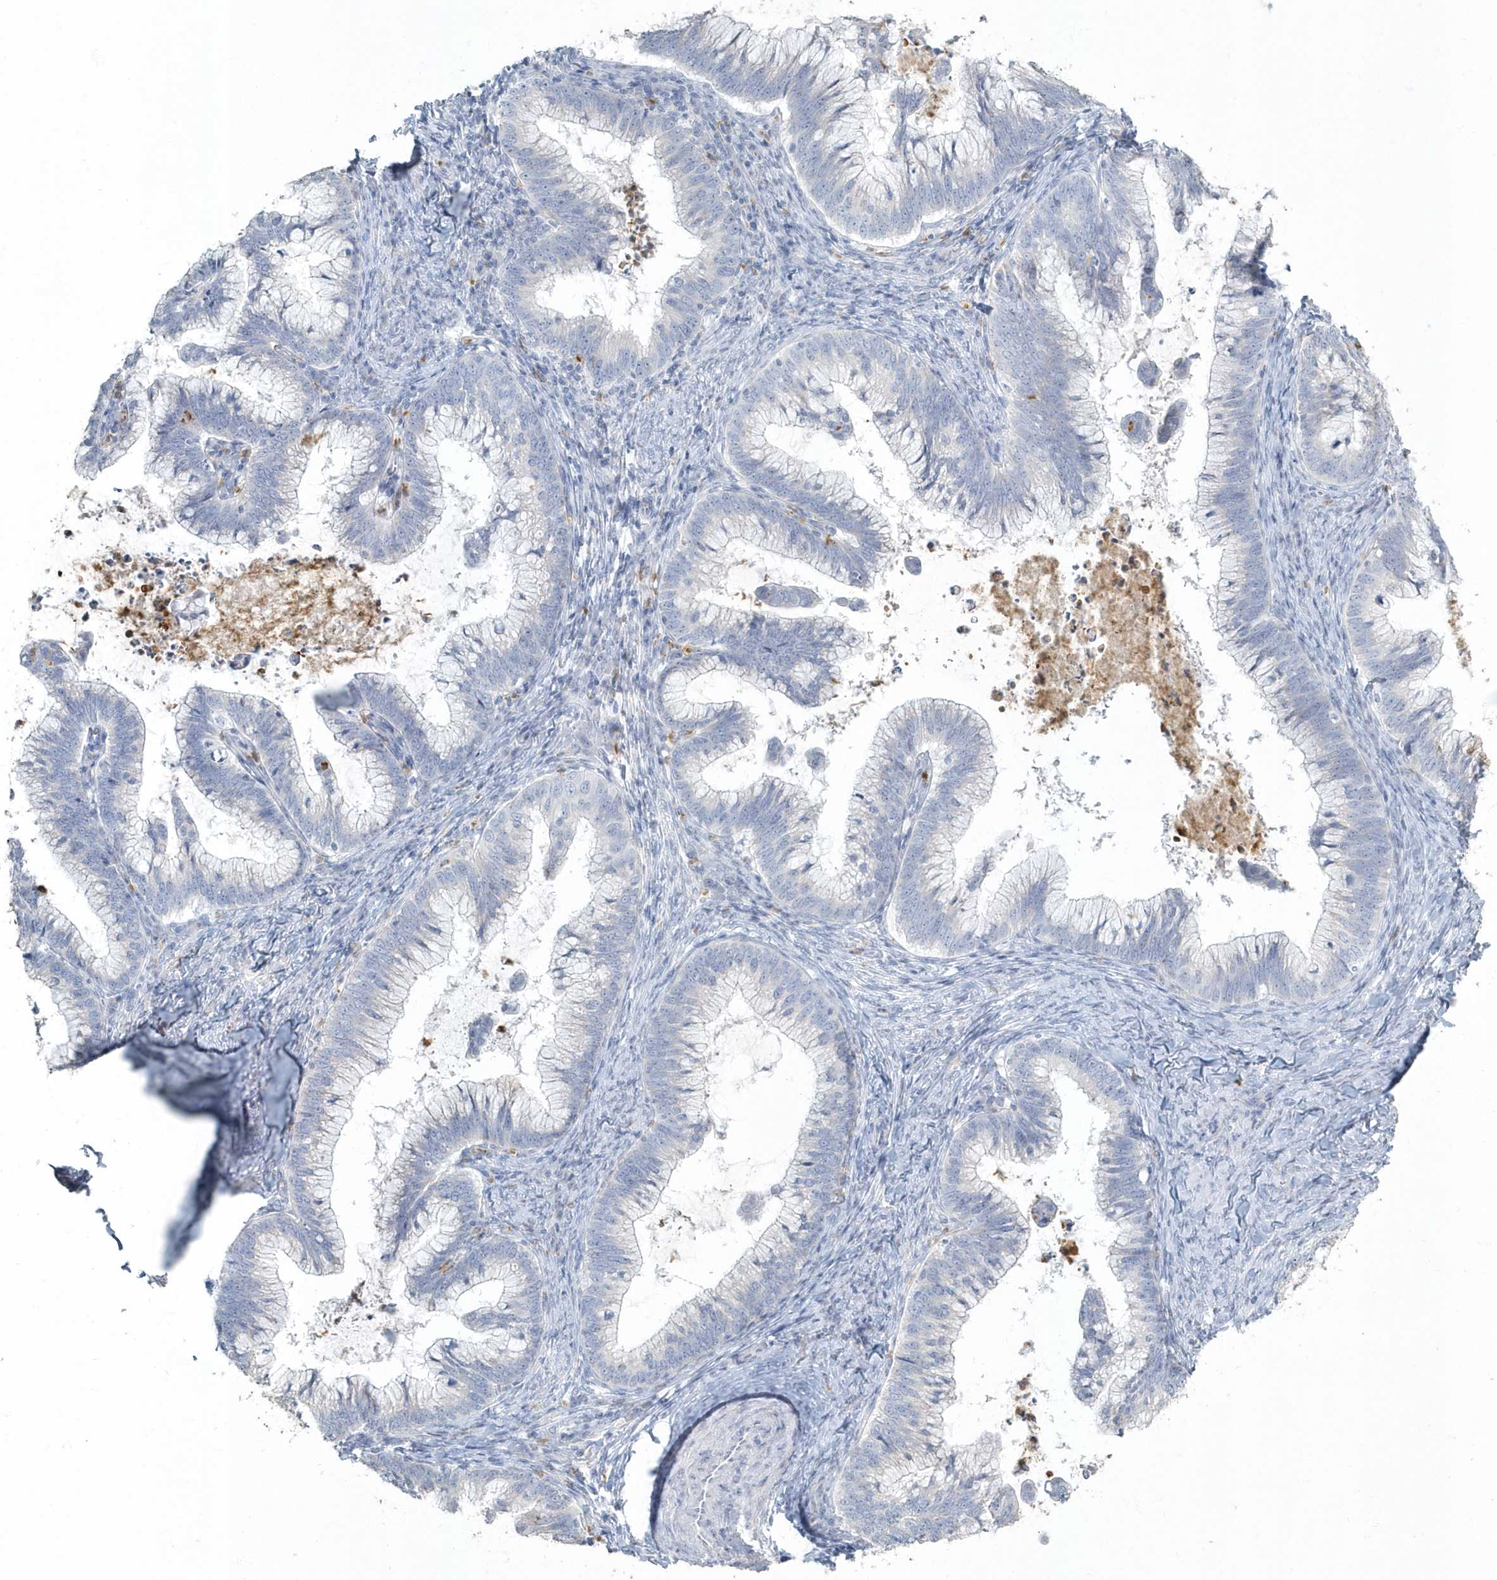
{"staining": {"intensity": "negative", "quantity": "none", "location": "none"}, "tissue": "cervical cancer", "cell_type": "Tumor cells", "image_type": "cancer", "snomed": [{"axis": "morphology", "description": "Adenocarcinoma, NOS"}, {"axis": "topography", "description": "Cervix"}], "caption": "IHC histopathology image of human adenocarcinoma (cervical) stained for a protein (brown), which displays no staining in tumor cells. (IHC, brightfield microscopy, high magnification).", "gene": "MYOT", "patient": {"sex": "female", "age": 36}}